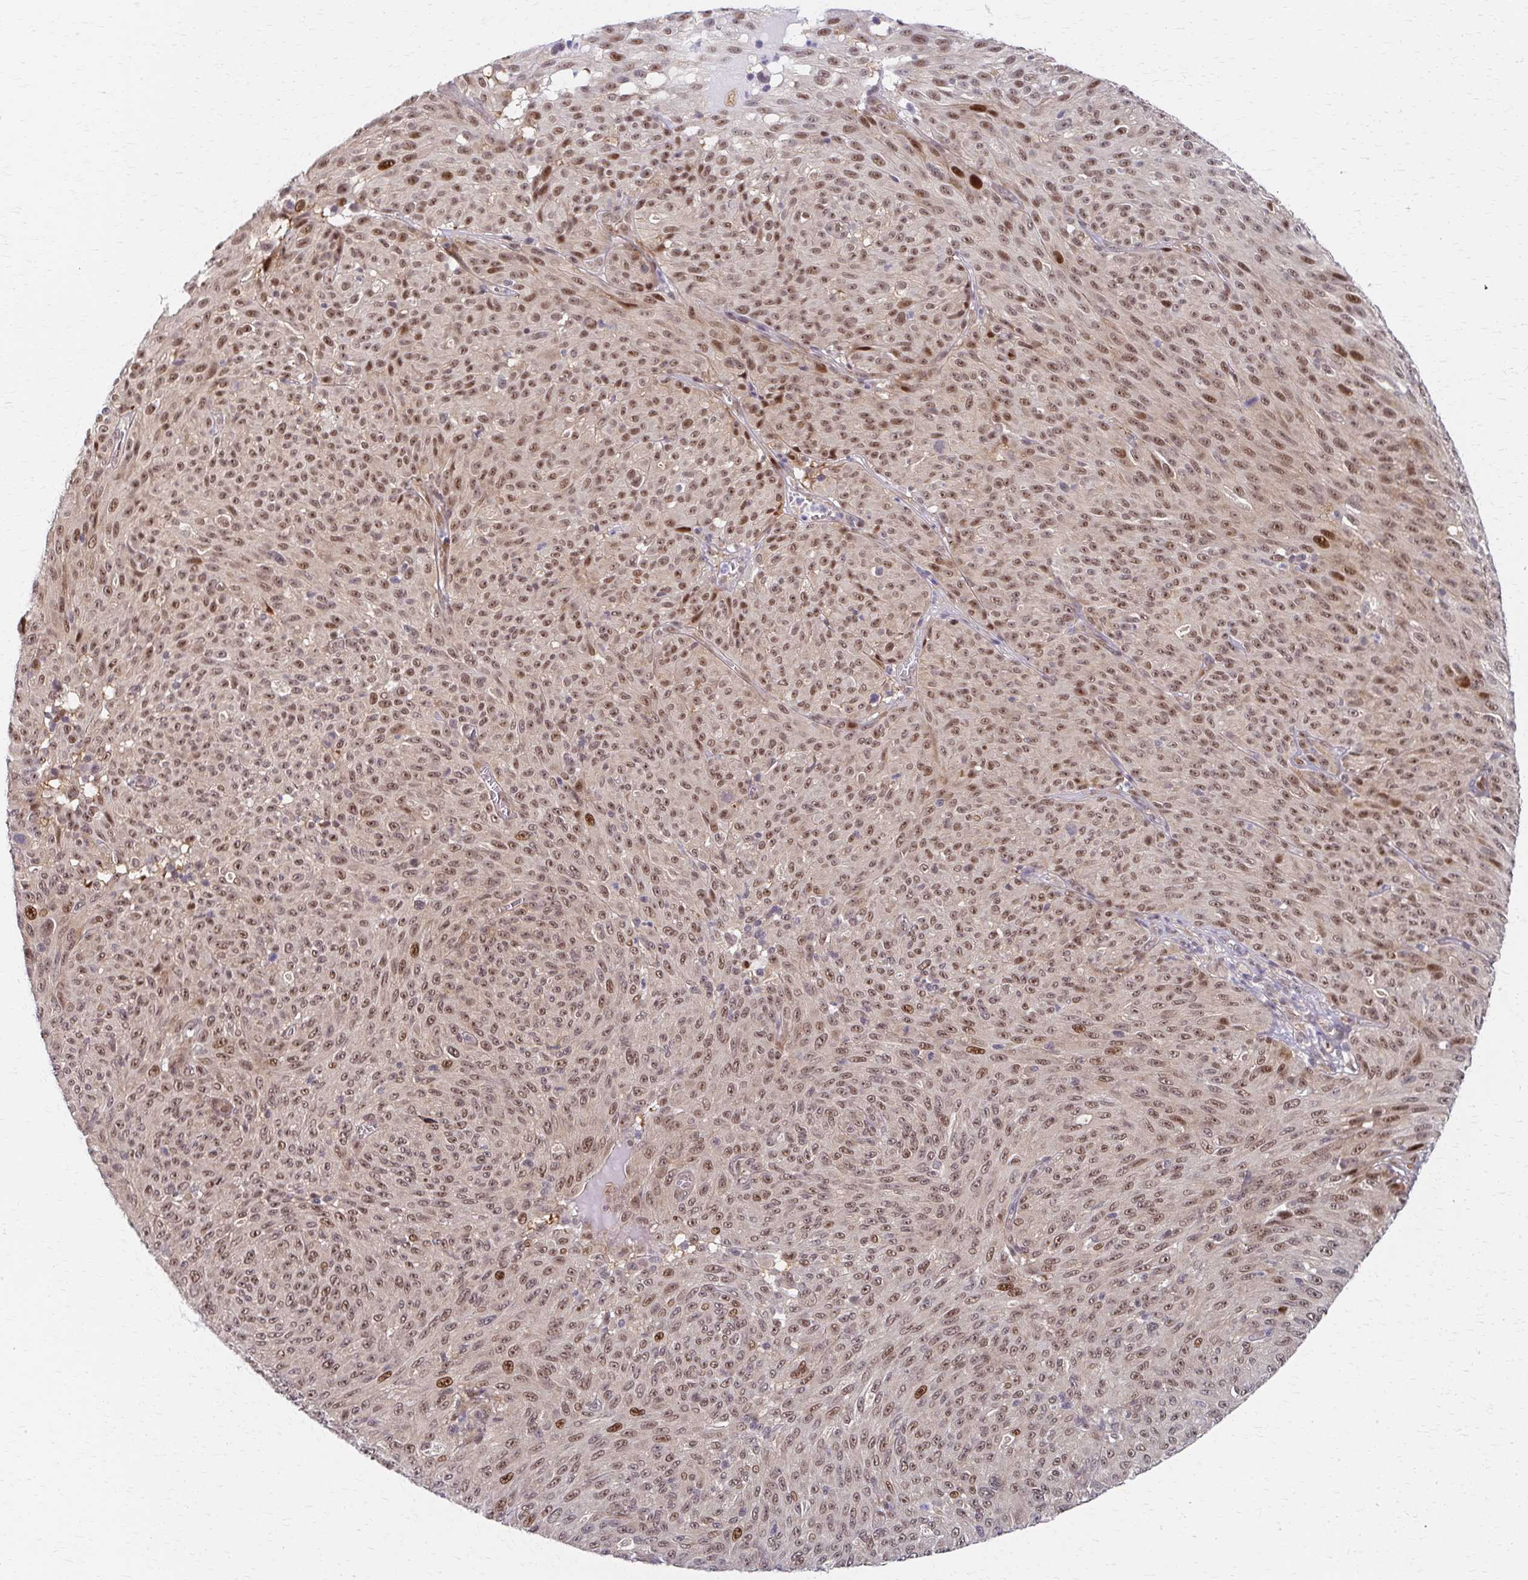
{"staining": {"intensity": "moderate", "quantity": ">75%", "location": "nuclear"}, "tissue": "melanoma", "cell_type": "Tumor cells", "image_type": "cancer", "snomed": [{"axis": "morphology", "description": "Malignant melanoma, NOS"}, {"axis": "topography", "description": "Skin"}], "caption": "This photomicrograph displays IHC staining of malignant melanoma, with medium moderate nuclear positivity in approximately >75% of tumor cells.", "gene": "PSMD7", "patient": {"sex": "male", "age": 85}}